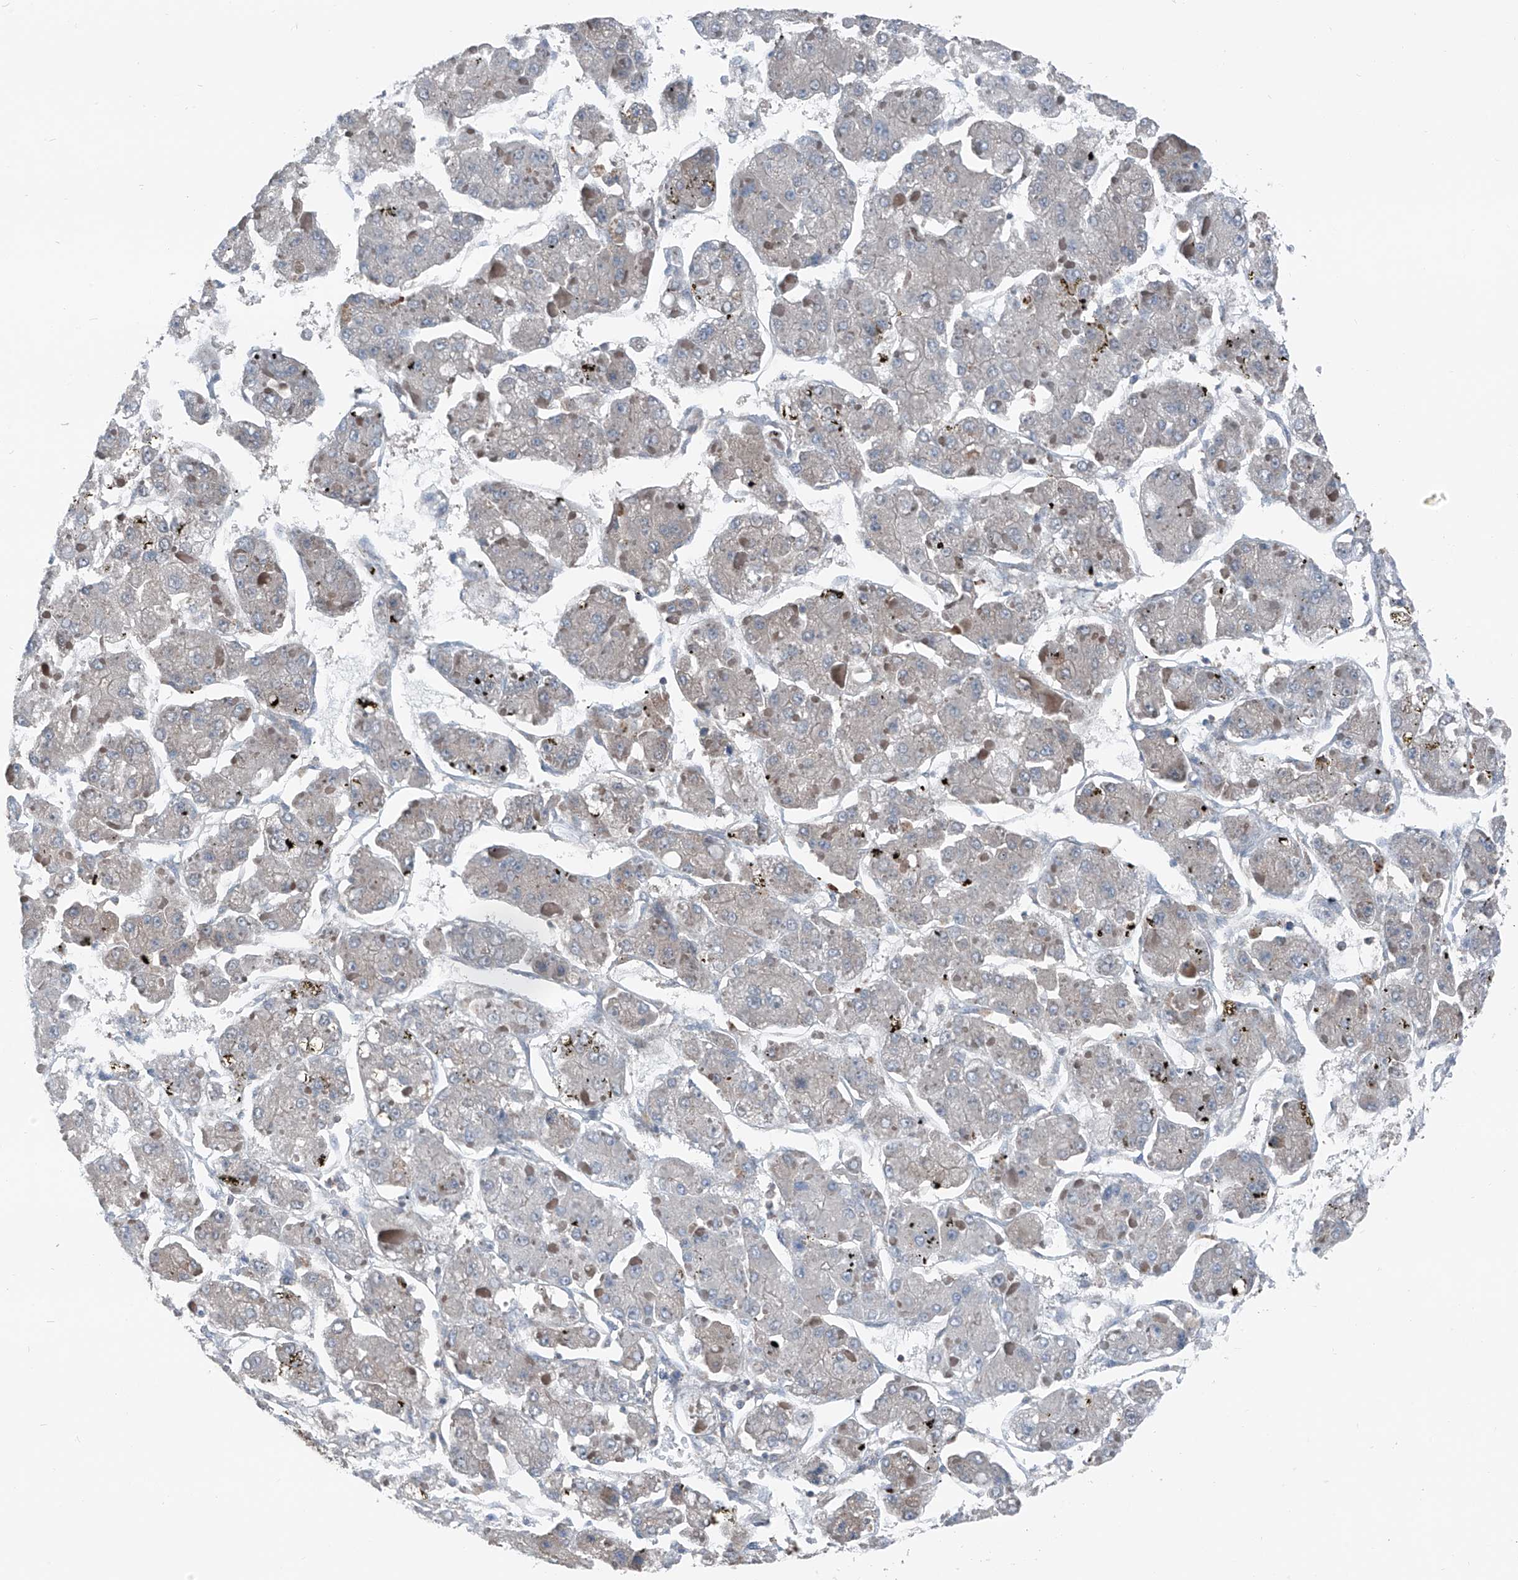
{"staining": {"intensity": "negative", "quantity": "none", "location": "none"}, "tissue": "liver cancer", "cell_type": "Tumor cells", "image_type": "cancer", "snomed": [{"axis": "morphology", "description": "Carcinoma, Hepatocellular, NOS"}, {"axis": "topography", "description": "Liver"}], "caption": "DAB immunohistochemical staining of human hepatocellular carcinoma (liver) reveals no significant positivity in tumor cells. (DAB (3,3'-diaminobenzidine) IHC with hematoxylin counter stain).", "gene": "HSPB11", "patient": {"sex": "female", "age": 73}}